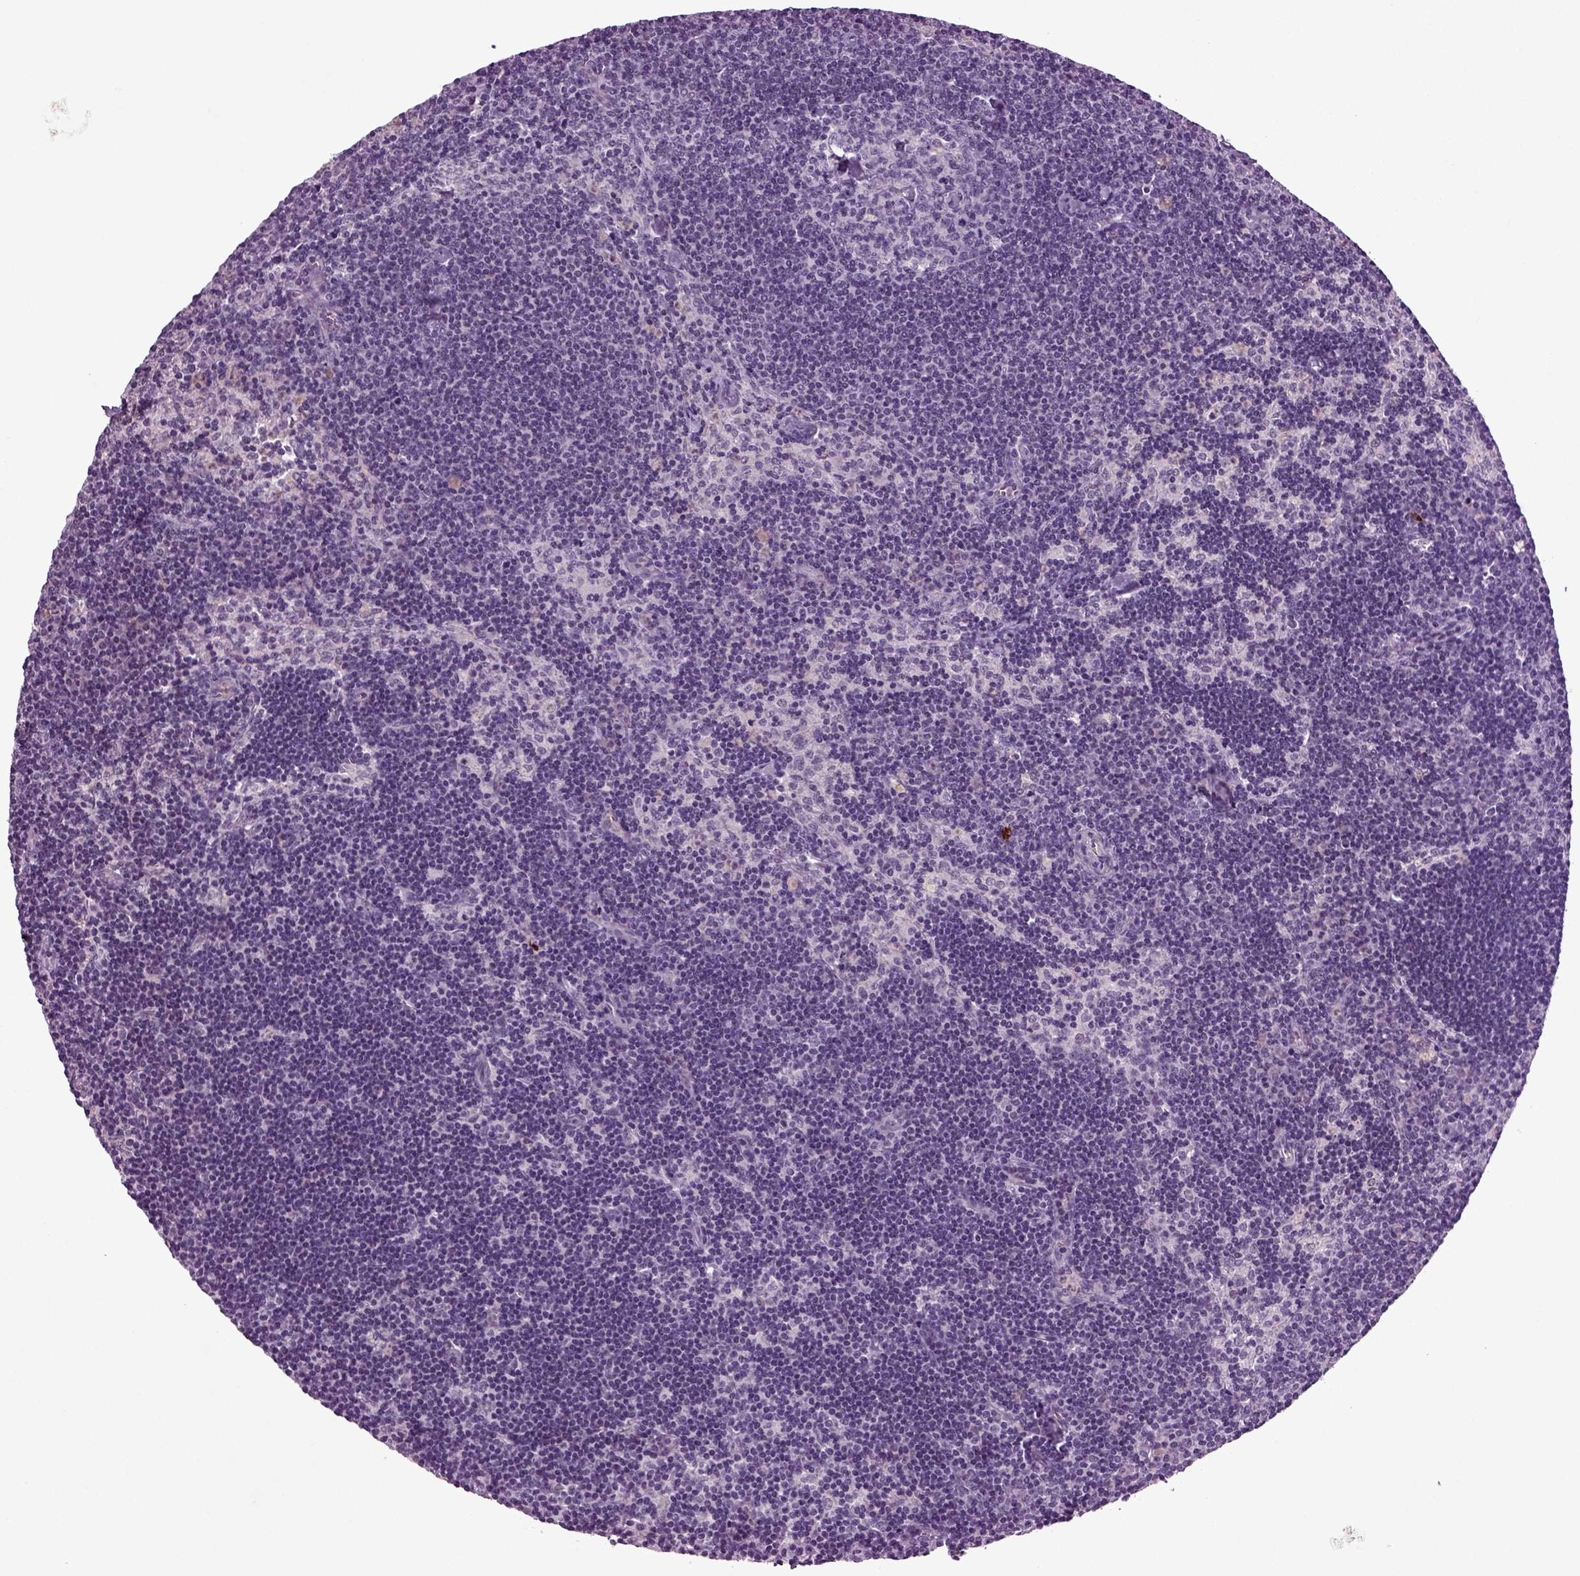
{"staining": {"intensity": "negative", "quantity": "none", "location": "none"}, "tissue": "lymph node", "cell_type": "Germinal center cells", "image_type": "normal", "snomed": [{"axis": "morphology", "description": "Normal tissue, NOS"}, {"axis": "topography", "description": "Lymph node"}], "caption": "This is a micrograph of immunohistochemistry (IHC) staining of normal lymph node, which shows no positivity in germinal center cells. (DAB (3,3'-diaminobenzidine) IHC with hematoxylin counter stain).", "gene": "FGF11", "patient": {"sex": "female", "age": 34}}